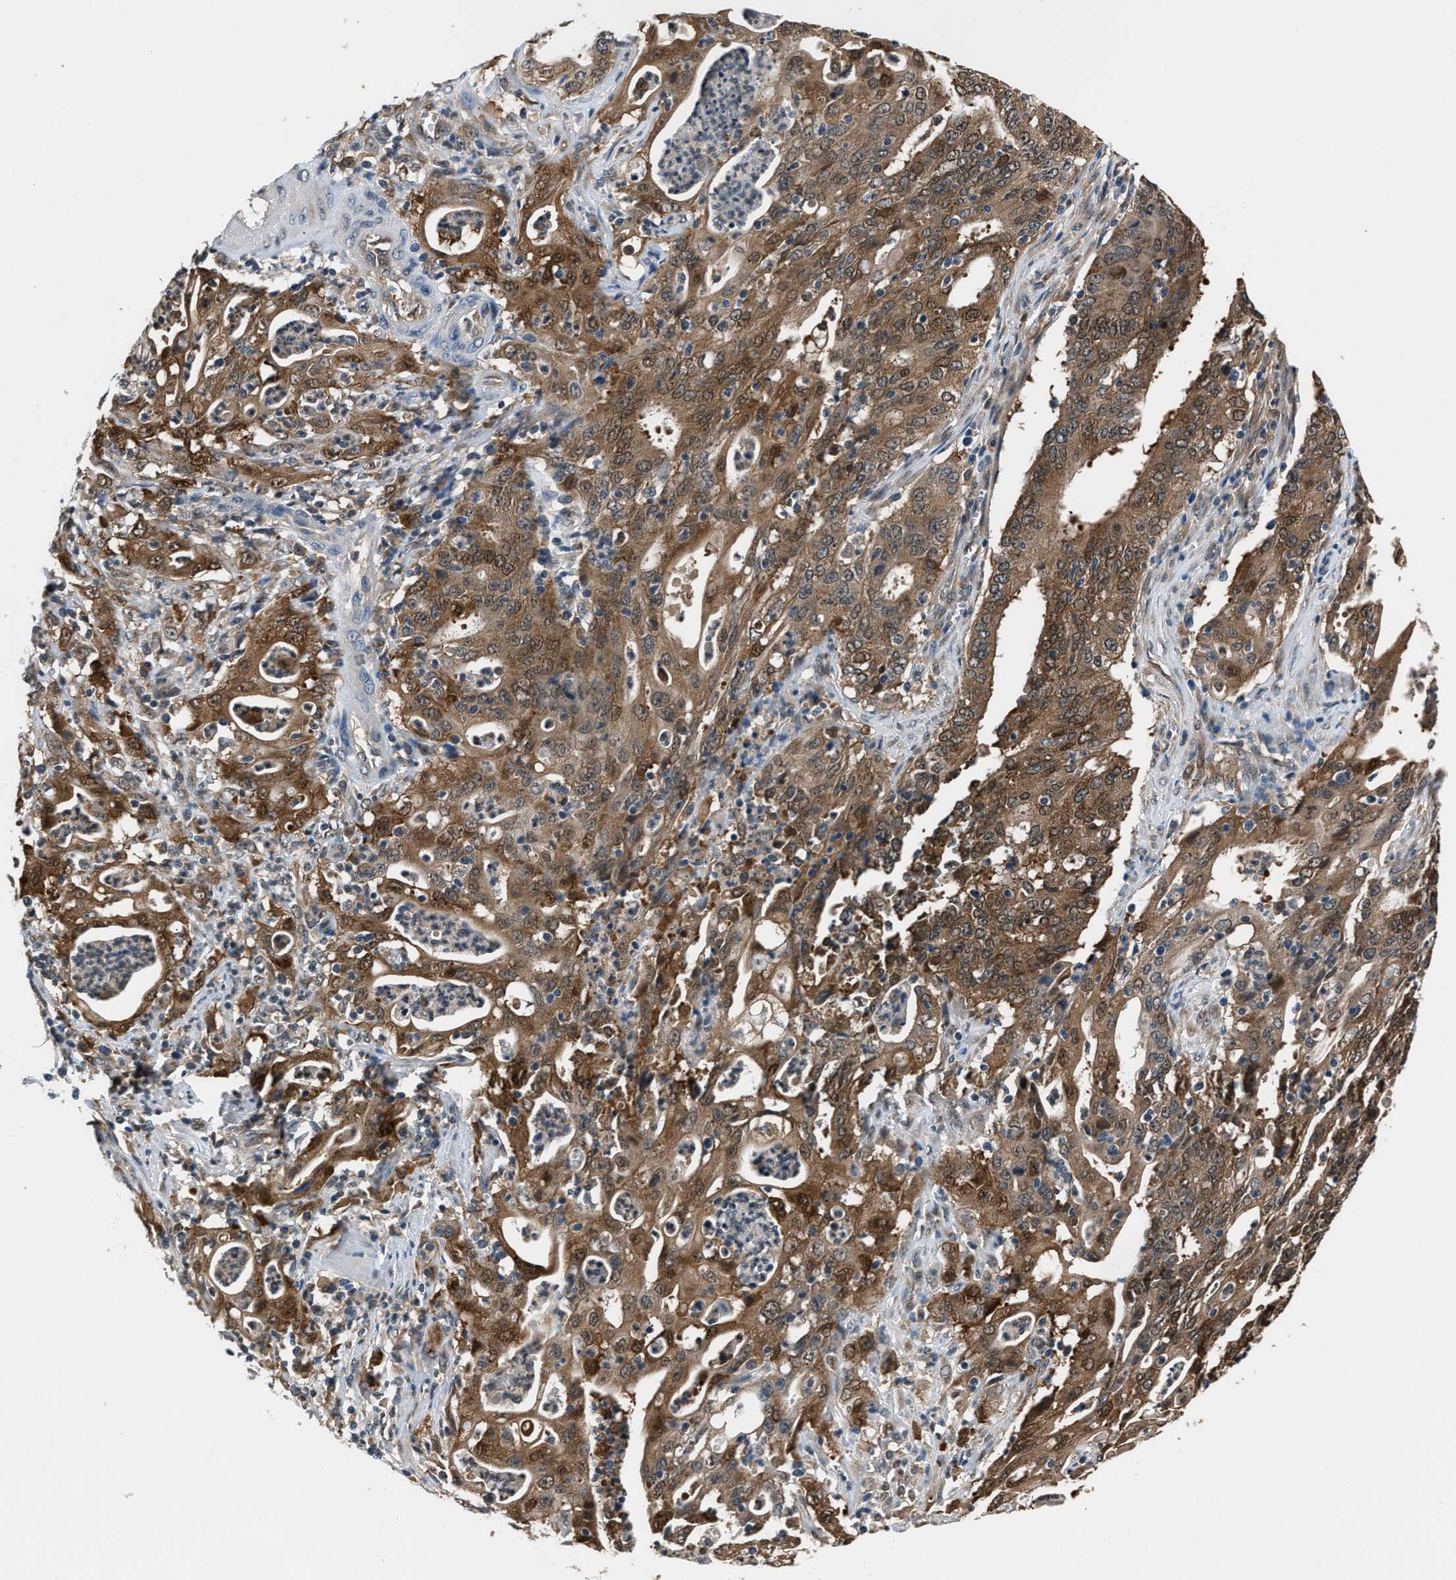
{"staining": {"intensity": "moderate", "quantity": ">75%", "location": "cytoplasmic/membranous,nuclear"}, "tissue": "cervical cancer", "cell_type": "Tumor cells", "image_type": "cancer", "snomed": [{"axis": "morphology", "description": "Adenocarcinoma, NOS"}, {"axis": "topography", "description": "Cervix"}], "caption": "There is medium levels of moderate cytoplasmic/membranous and nuclear expression in tumor cells of cervical adenocarcinoma, as demonstrated by immunohistochemical staining (brown color).", "gene": "TP53I3", "patient": {"sex": "female", "age": 44}}